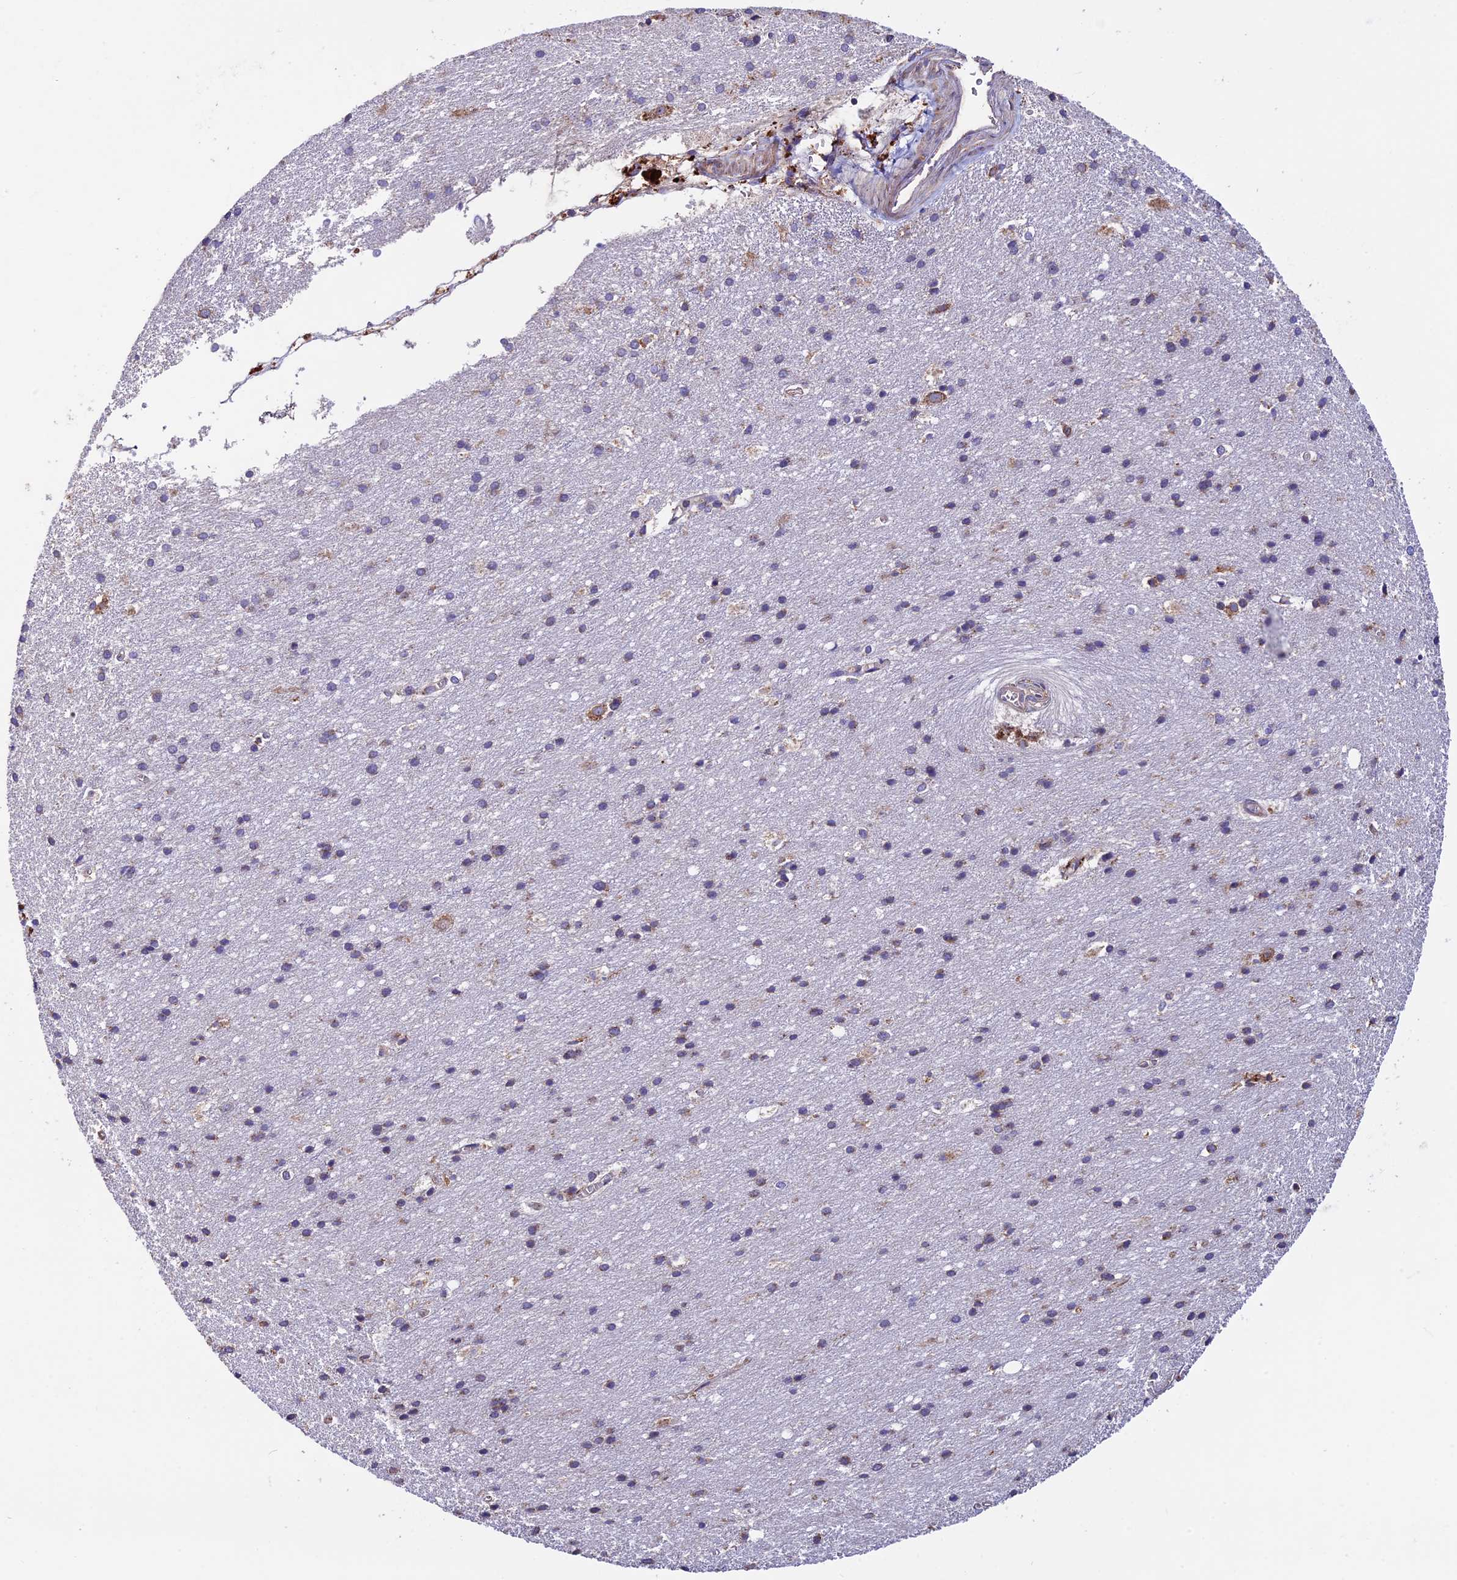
{"staining": {"intensity": "weak", "quantity": ">75%", "location": "cytoplasmic/membranous"}, "tissue": "cerebral cortex", "cell_type": "Endothelial cells", "image_type": "normal", "snomed": [{"axis": "morphology", "description": "Normal tissue, NOS"}, {"axis": "topography", "description": "Cerebral cortex"}], "caption": "Protein staining of normal cerebral cortex displays weak cytoplasmic/membranous positivity in approximately >75% of endothelial cells.", "gene": "BTBD3", "patient": {"sex": "male", "age": 54}}